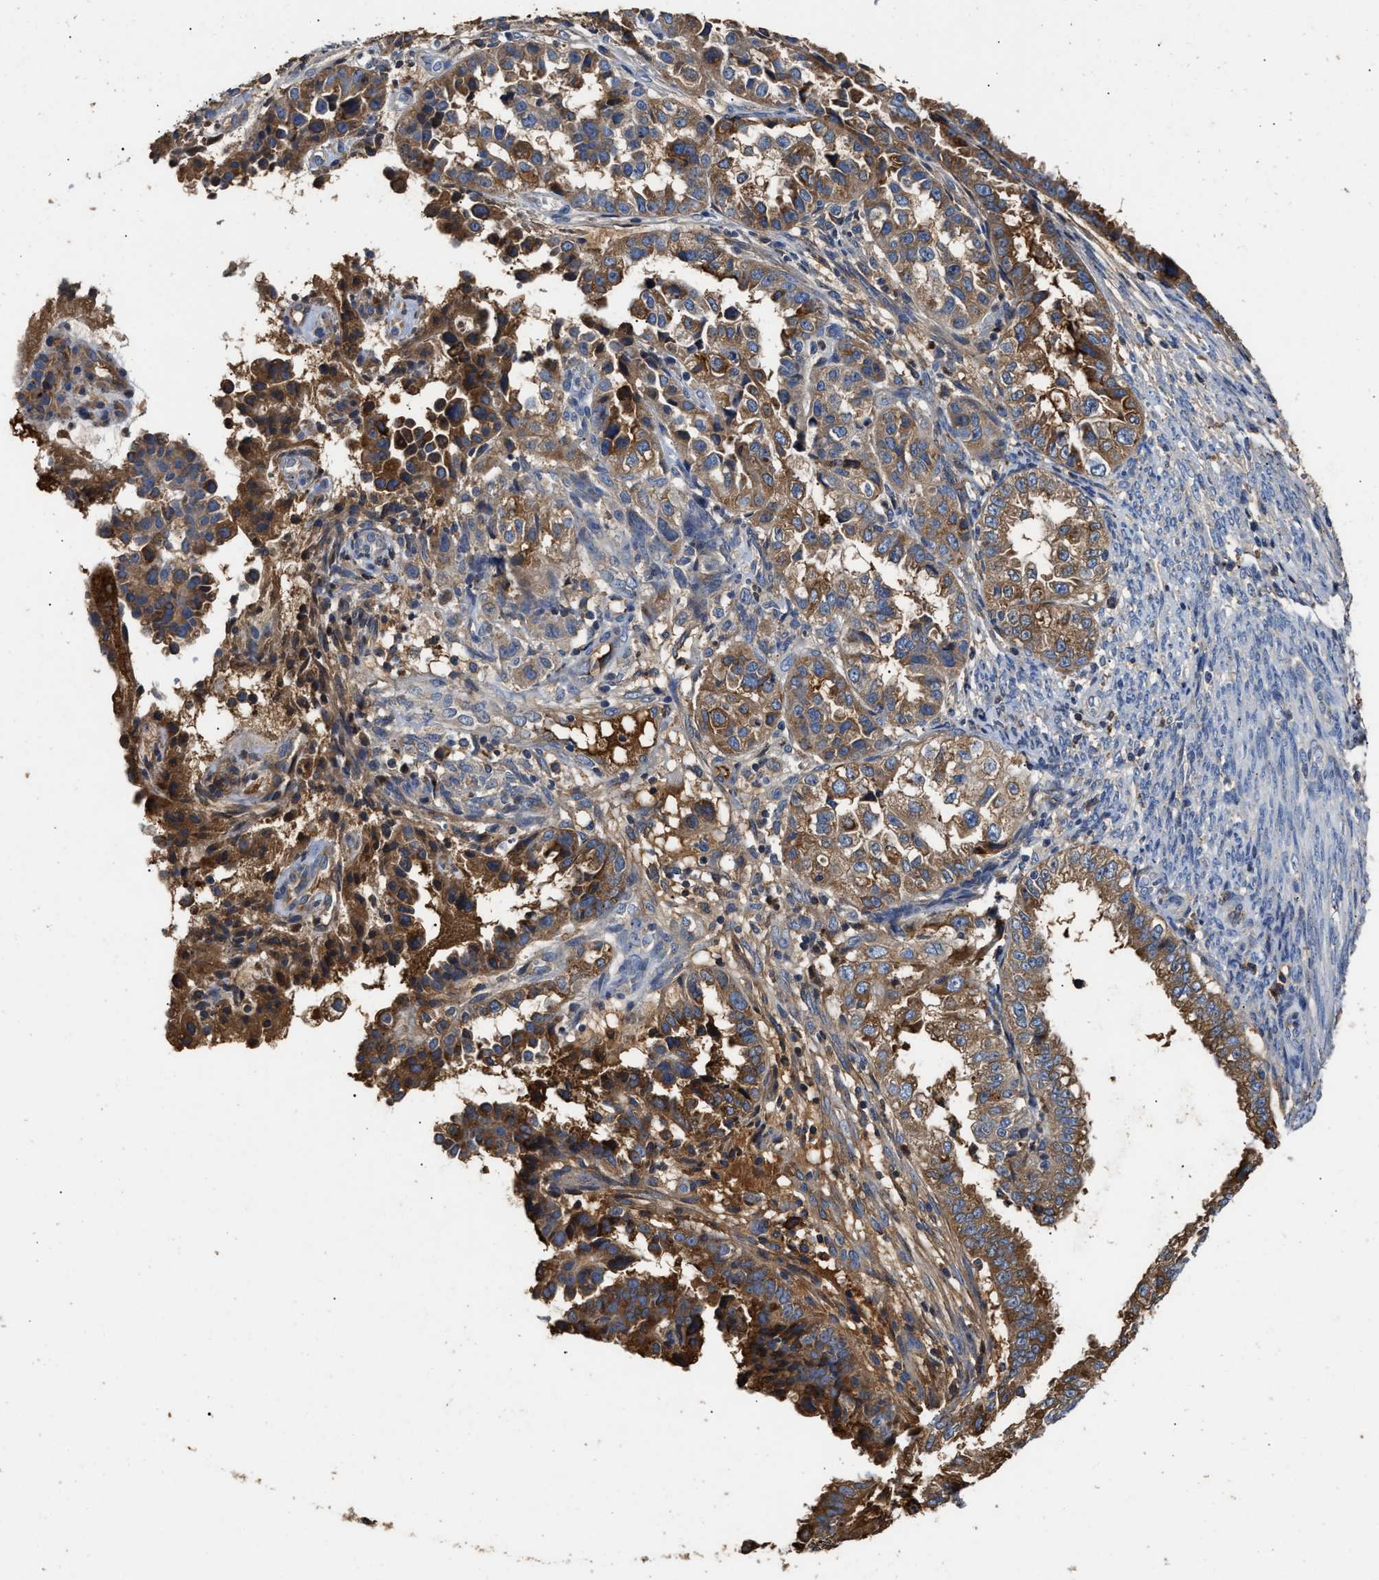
{"staining": {"intensity": "moderate", "quantity": ">75%", "location": "cytoplasmic/membranous"}, "tissue": "endometrial cancer", "cell_type": "Tumor cells", "image_type": "cancer", "snomed": [{"axis": "morphology", "description": "Adenocarcinoma, NOS"}, {"axis": "topography", "description": "Endometrium"}], "caption": "Protein staining shows moderate cytoplasmic/membranous staining in approximately >75% of tumor cells in endometrial cancer (adenocarcinoma).", "gene": "C3", "patient": {"sex": "female", "age": 85}}